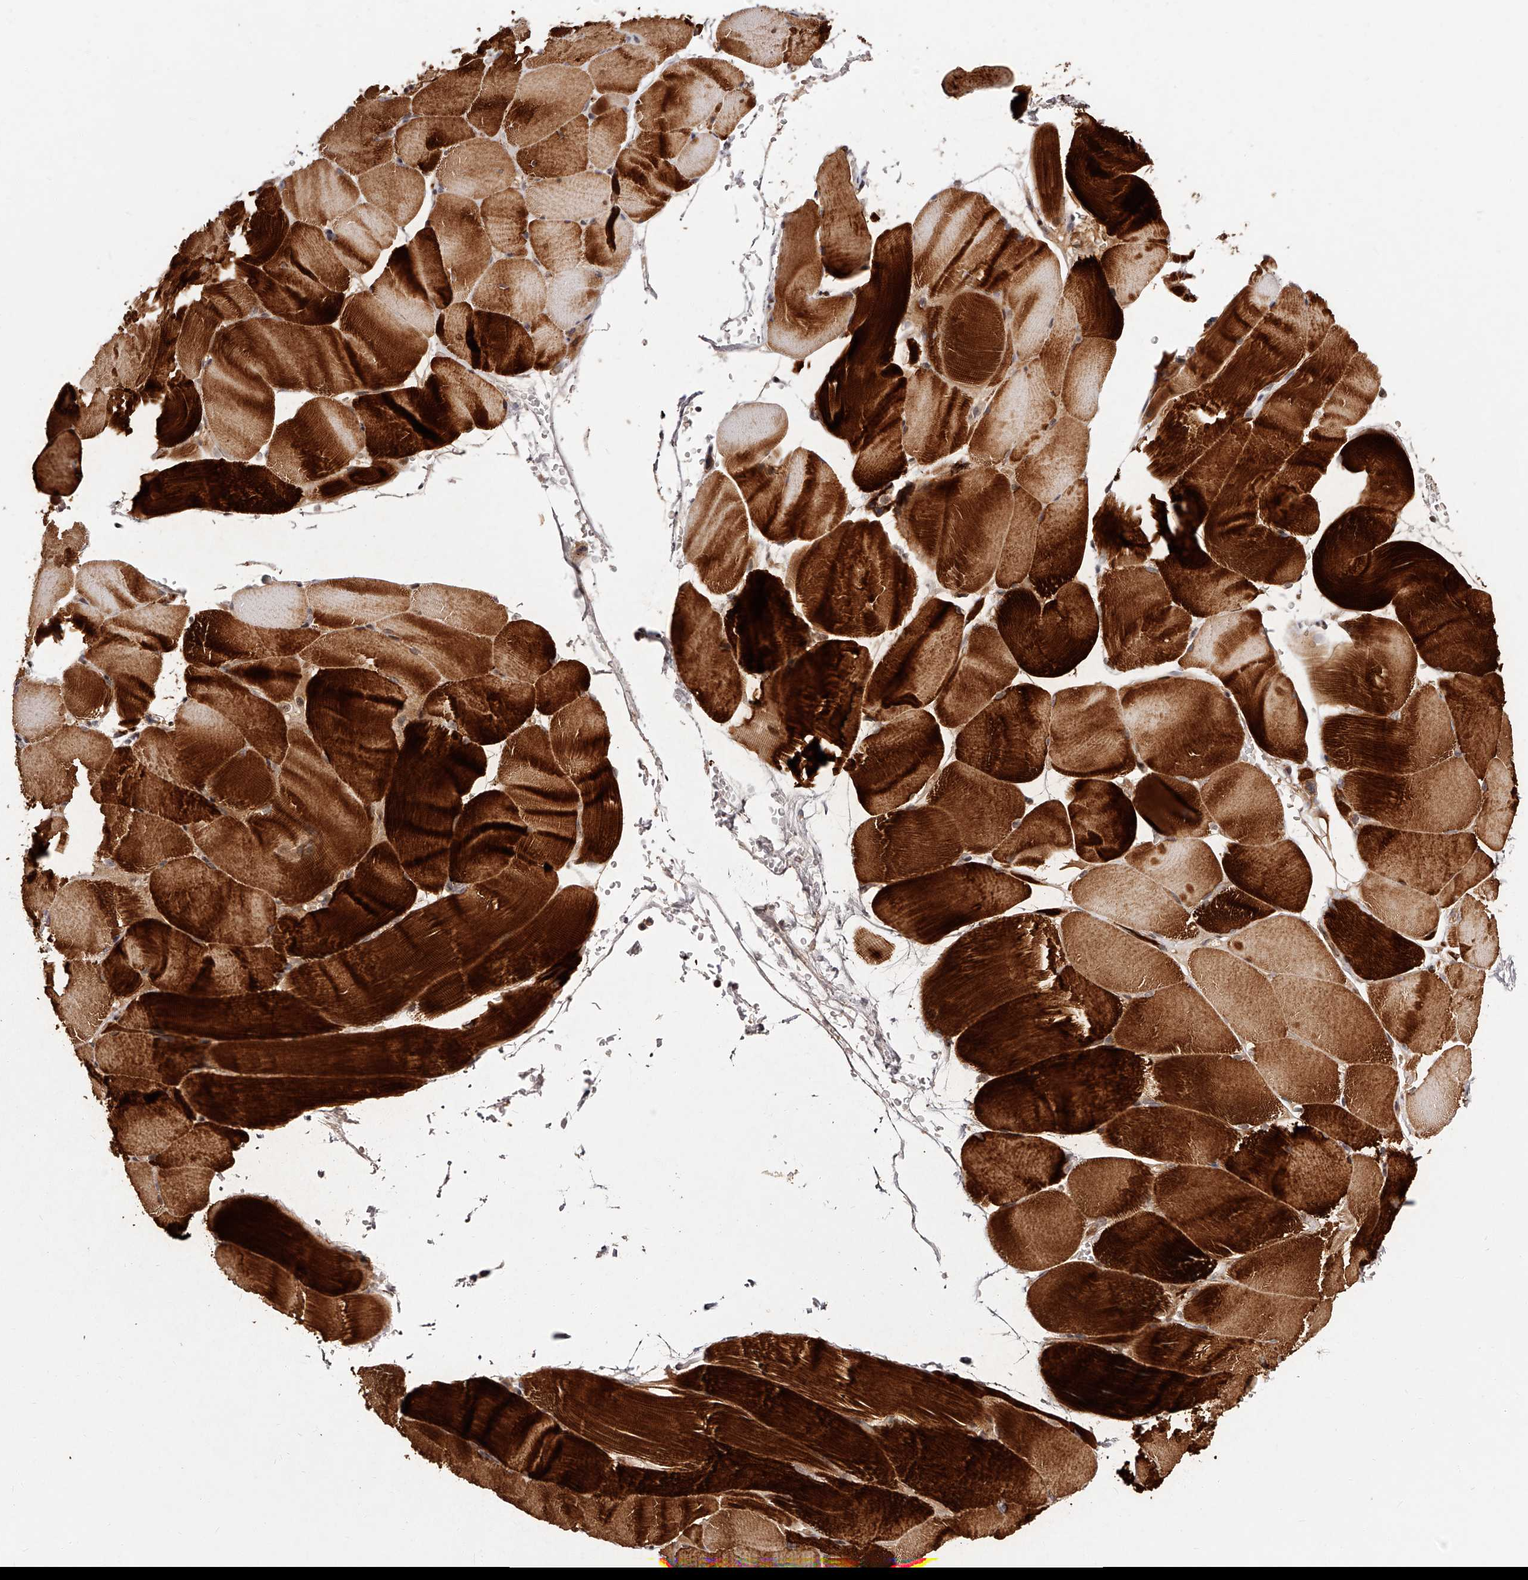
{"staining": {"intensity": "strong", "quantity": "25%-75%", "location": "cytoplasmic/membranous"}, "tissue": "skeletal muscle", "cell_type": "Myocytes", "image_type": "normal", "snomed": [{"axis": "morphology", "description": "Normal tissue, NOS"}, {"axis": "topography", "description": "Skeletal muscle"}, {"axis": "topography", "description": "Parathyroid gland"}], "caption": "High-magnification brightfield microscopy of benign skeletal muscle stained with DAB (3,3'-diaminobenzidine) (brown) and counterstained with hematoxylin (blue). myocytes exhibit strong cytoplasmic/membranous staining is appreciated in about25%-75% of cells.", "gene": "CUL7", "patient": {"sex": "female", "age": 37}}